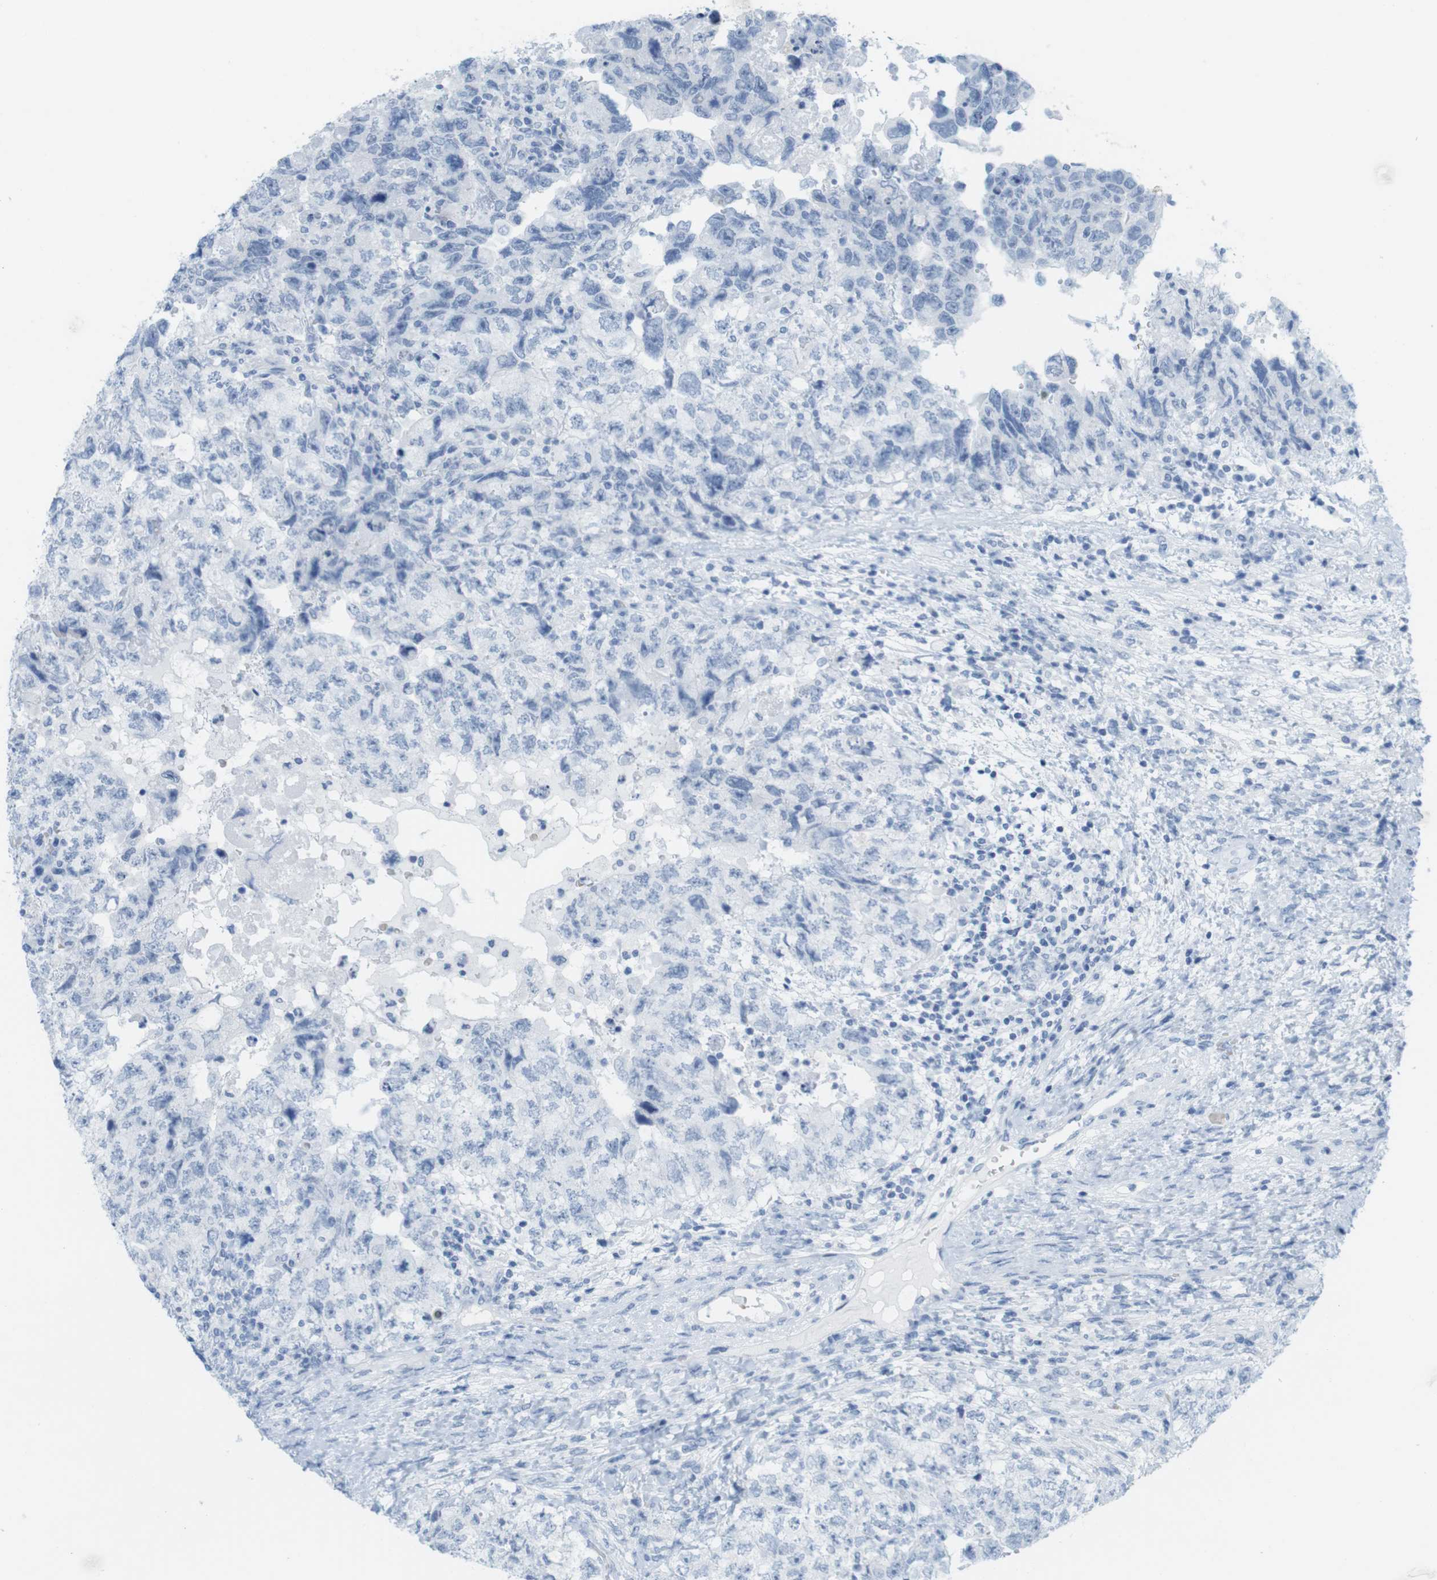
{"staining": {"intensity": "negative", "quantity": "none", "location": "none"}, "tissue": "testis cancer", "cell_type": "Tumor cells", "image_type": "cancer", "snomed": [{"axis": "morphology", "description": "Carcinoma, Embryonal, NOS"}, {"axis": "topography", "description": "Testis"}], "caption": "A micrograph of human testis embryonal carcinoma is negative for staining in tumor cells. (Immunohistochemistry, brightfield microscopy, high magnification).", "gene": "TNNT2", "patient": {"sex": "male", "age": 36}}